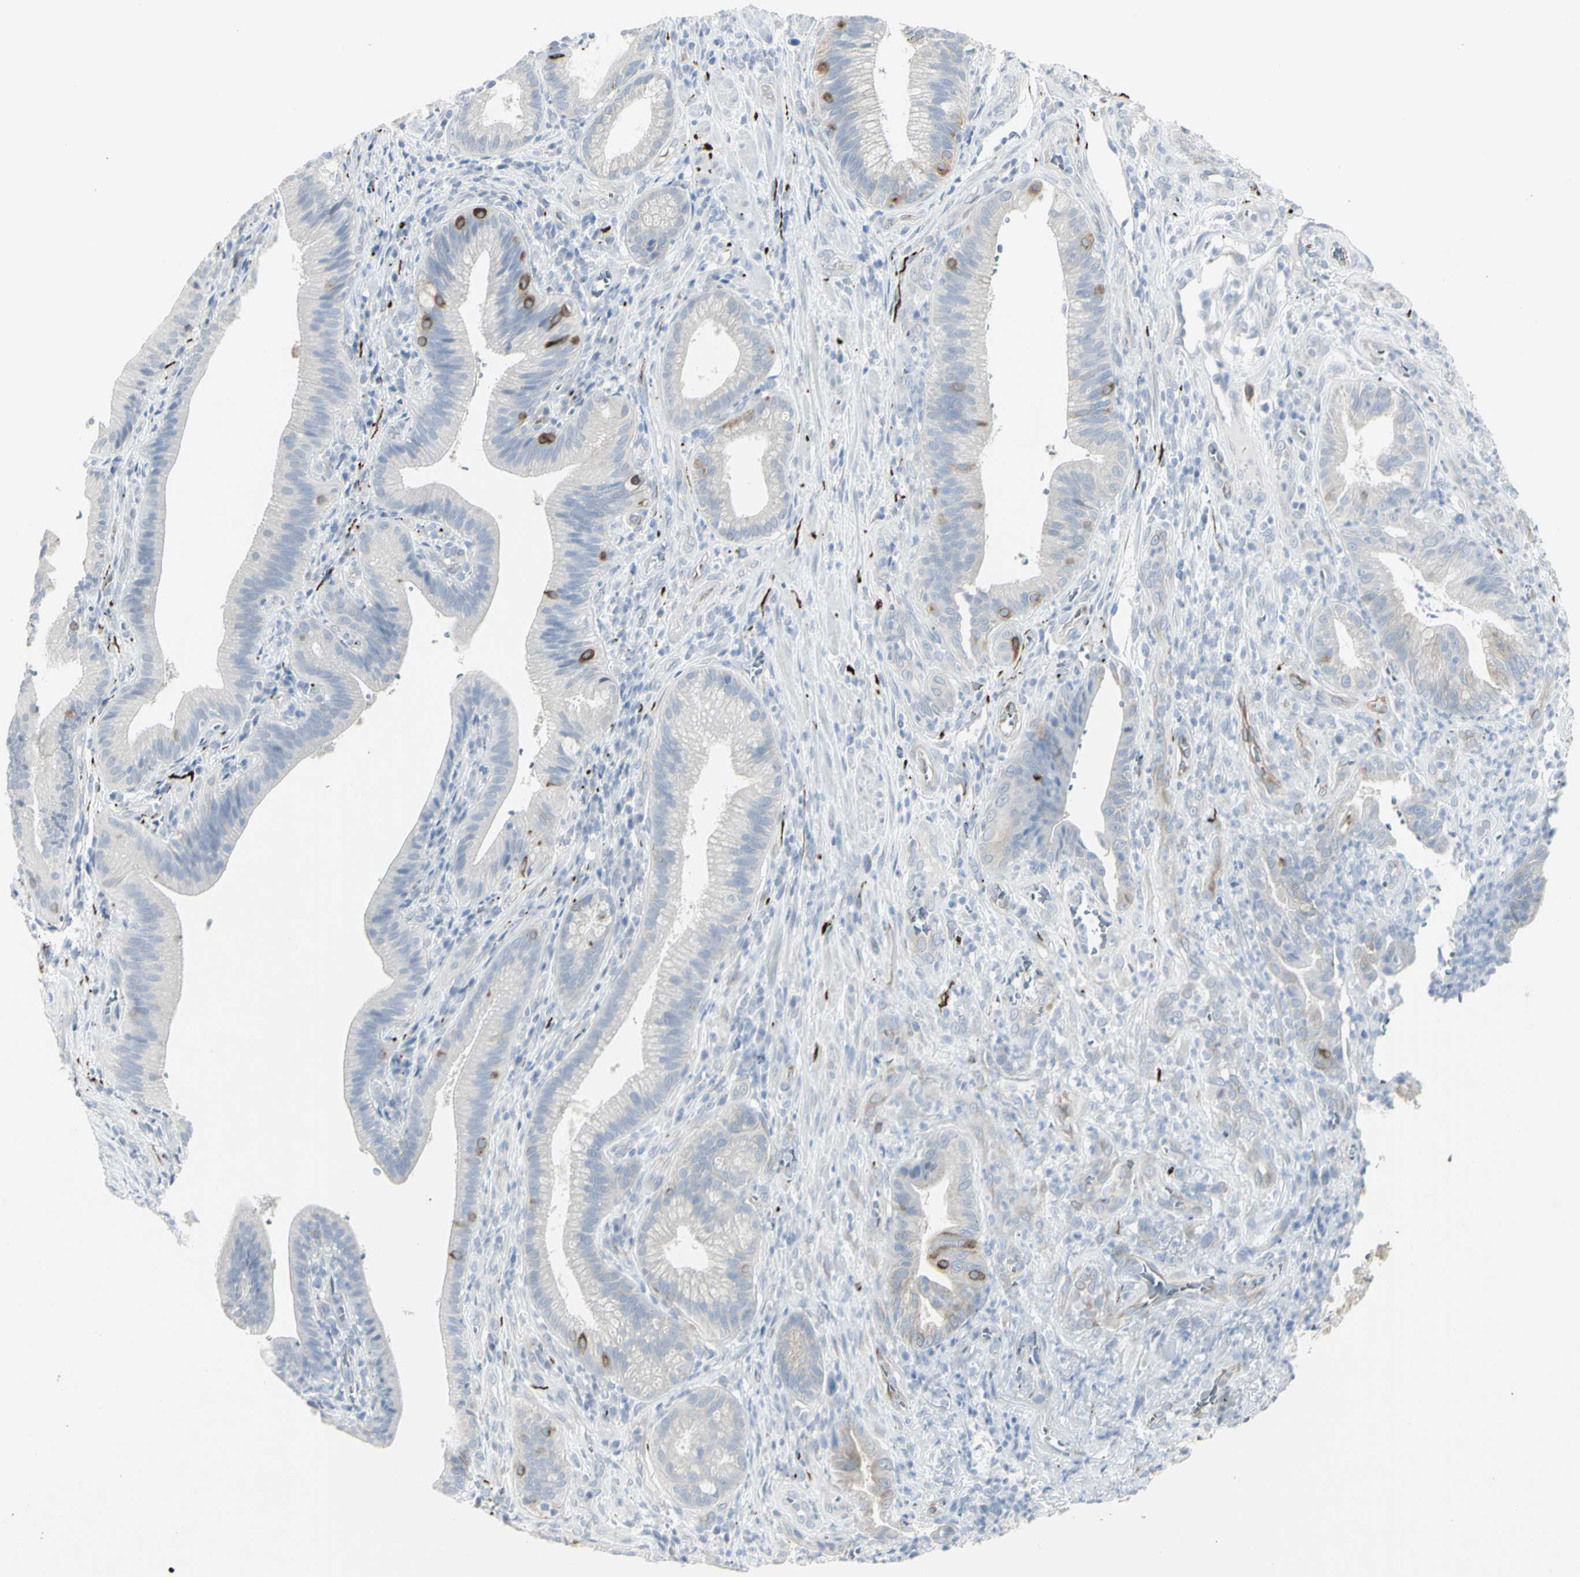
{"staining": {"intensity": "negative", "quantity": "none", "location": "none"}, "tissue": "pancreatic cancer", "cell_type": "Tumor cells", "image_type": "cancer", "snomed": [{"axis": "morphology", "description": "Adenocarcinoma, NOS"}, {"axis": "topography", "description": "Pancreas"}], "caption": "Immunohistochemical staining of human pancreatic cancer reveals no significant positivity in tumor cells.", "gene": "ENSG00000198211", "patient": {"sex": "female", "age": 75}}